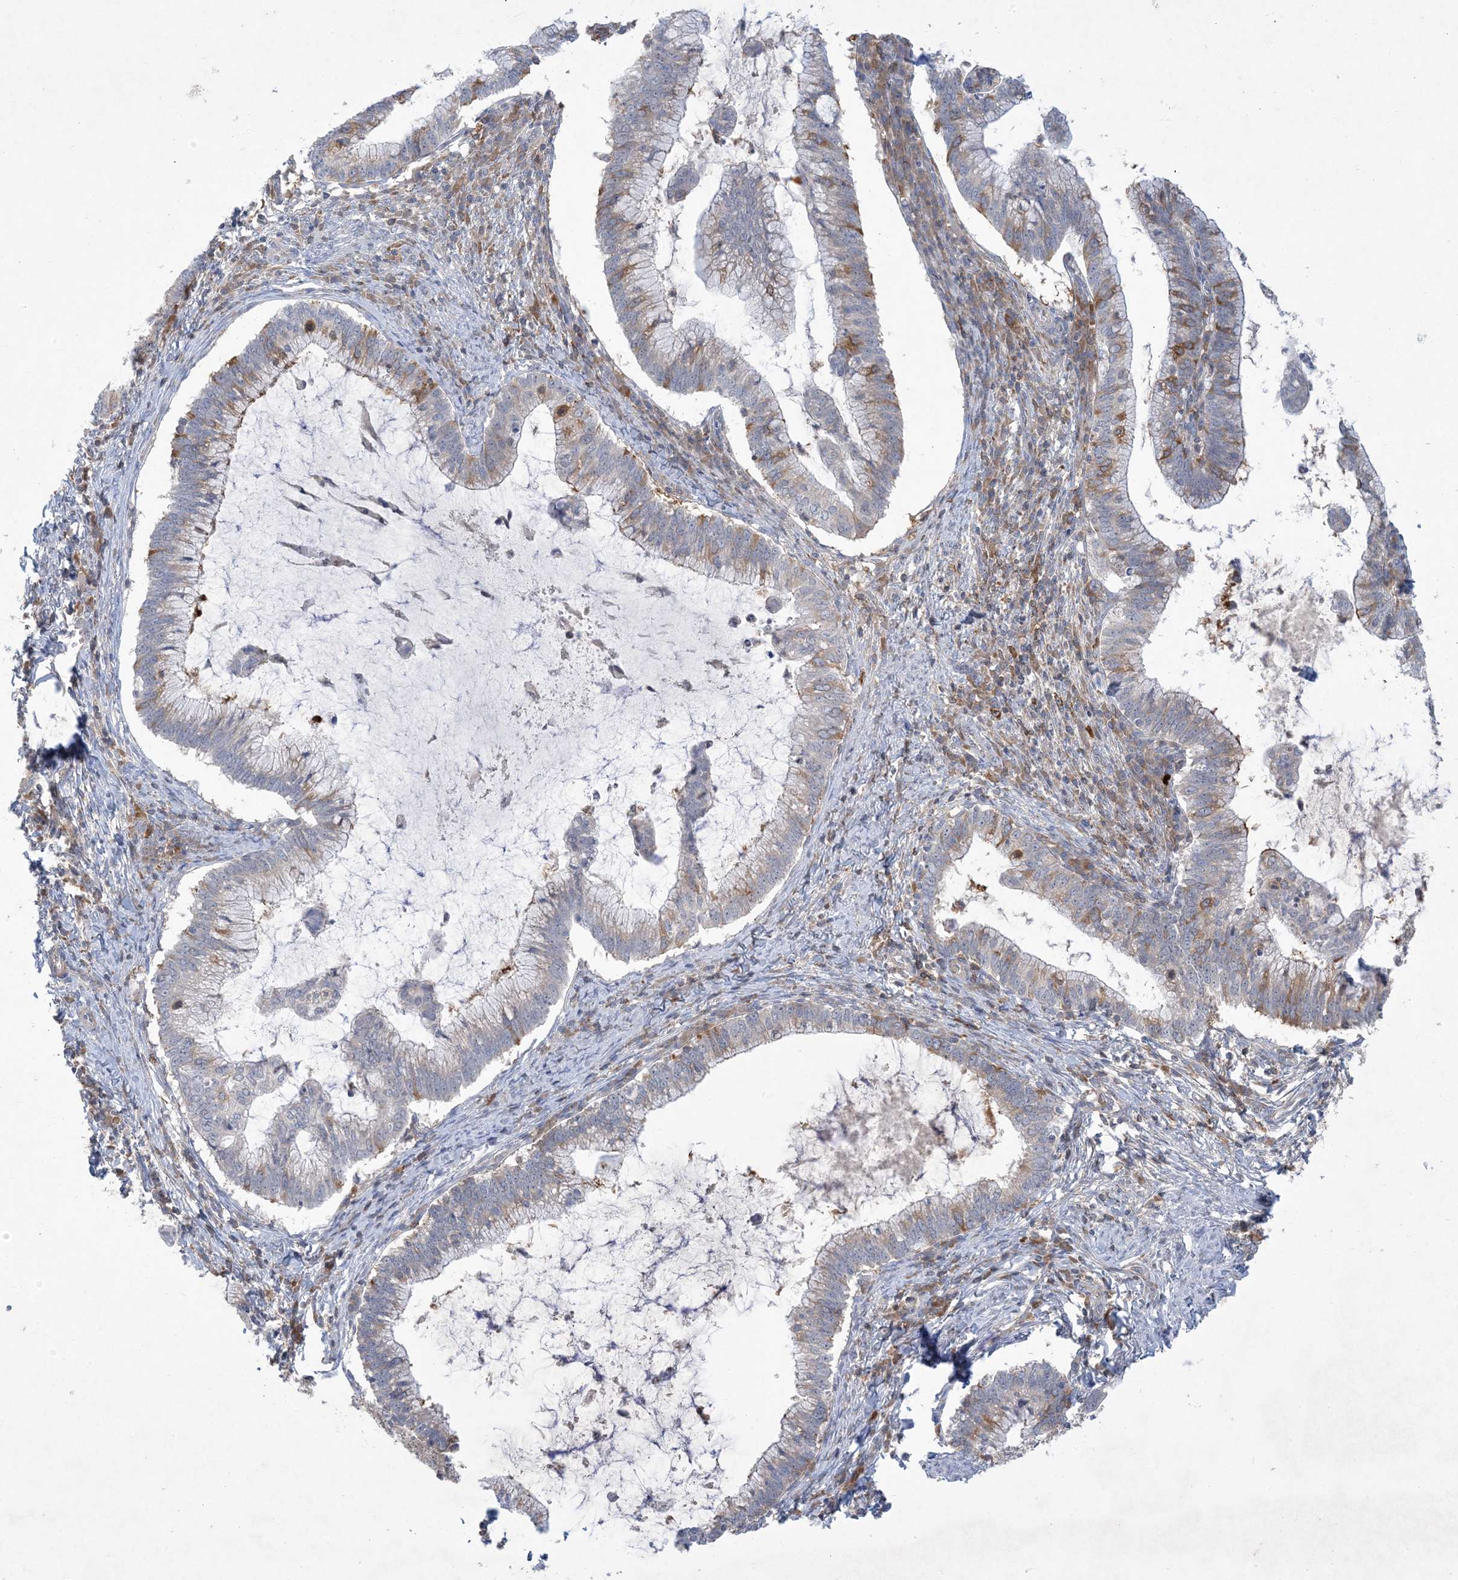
{"staining": {"intensity": "weak", "quantity": "<25%", "location": "cytoplasmic/membranous"}, "tissue": "cervical cancer", "cell_type": "Tumor cells", "image_type": "cancer", "snomed": [{"axis": "morphology", "description": "Adenocarcinoma, NOS"}, {"axis": "topography", "description": "Cervix"}], "caption": "DAB immunohistochemical staining of cervical cancer (adenocarcinoma) reveals no significant positivity in tumor cells.", "gene": "AOC1", "patient": {"sex": "female", "age": 36}}